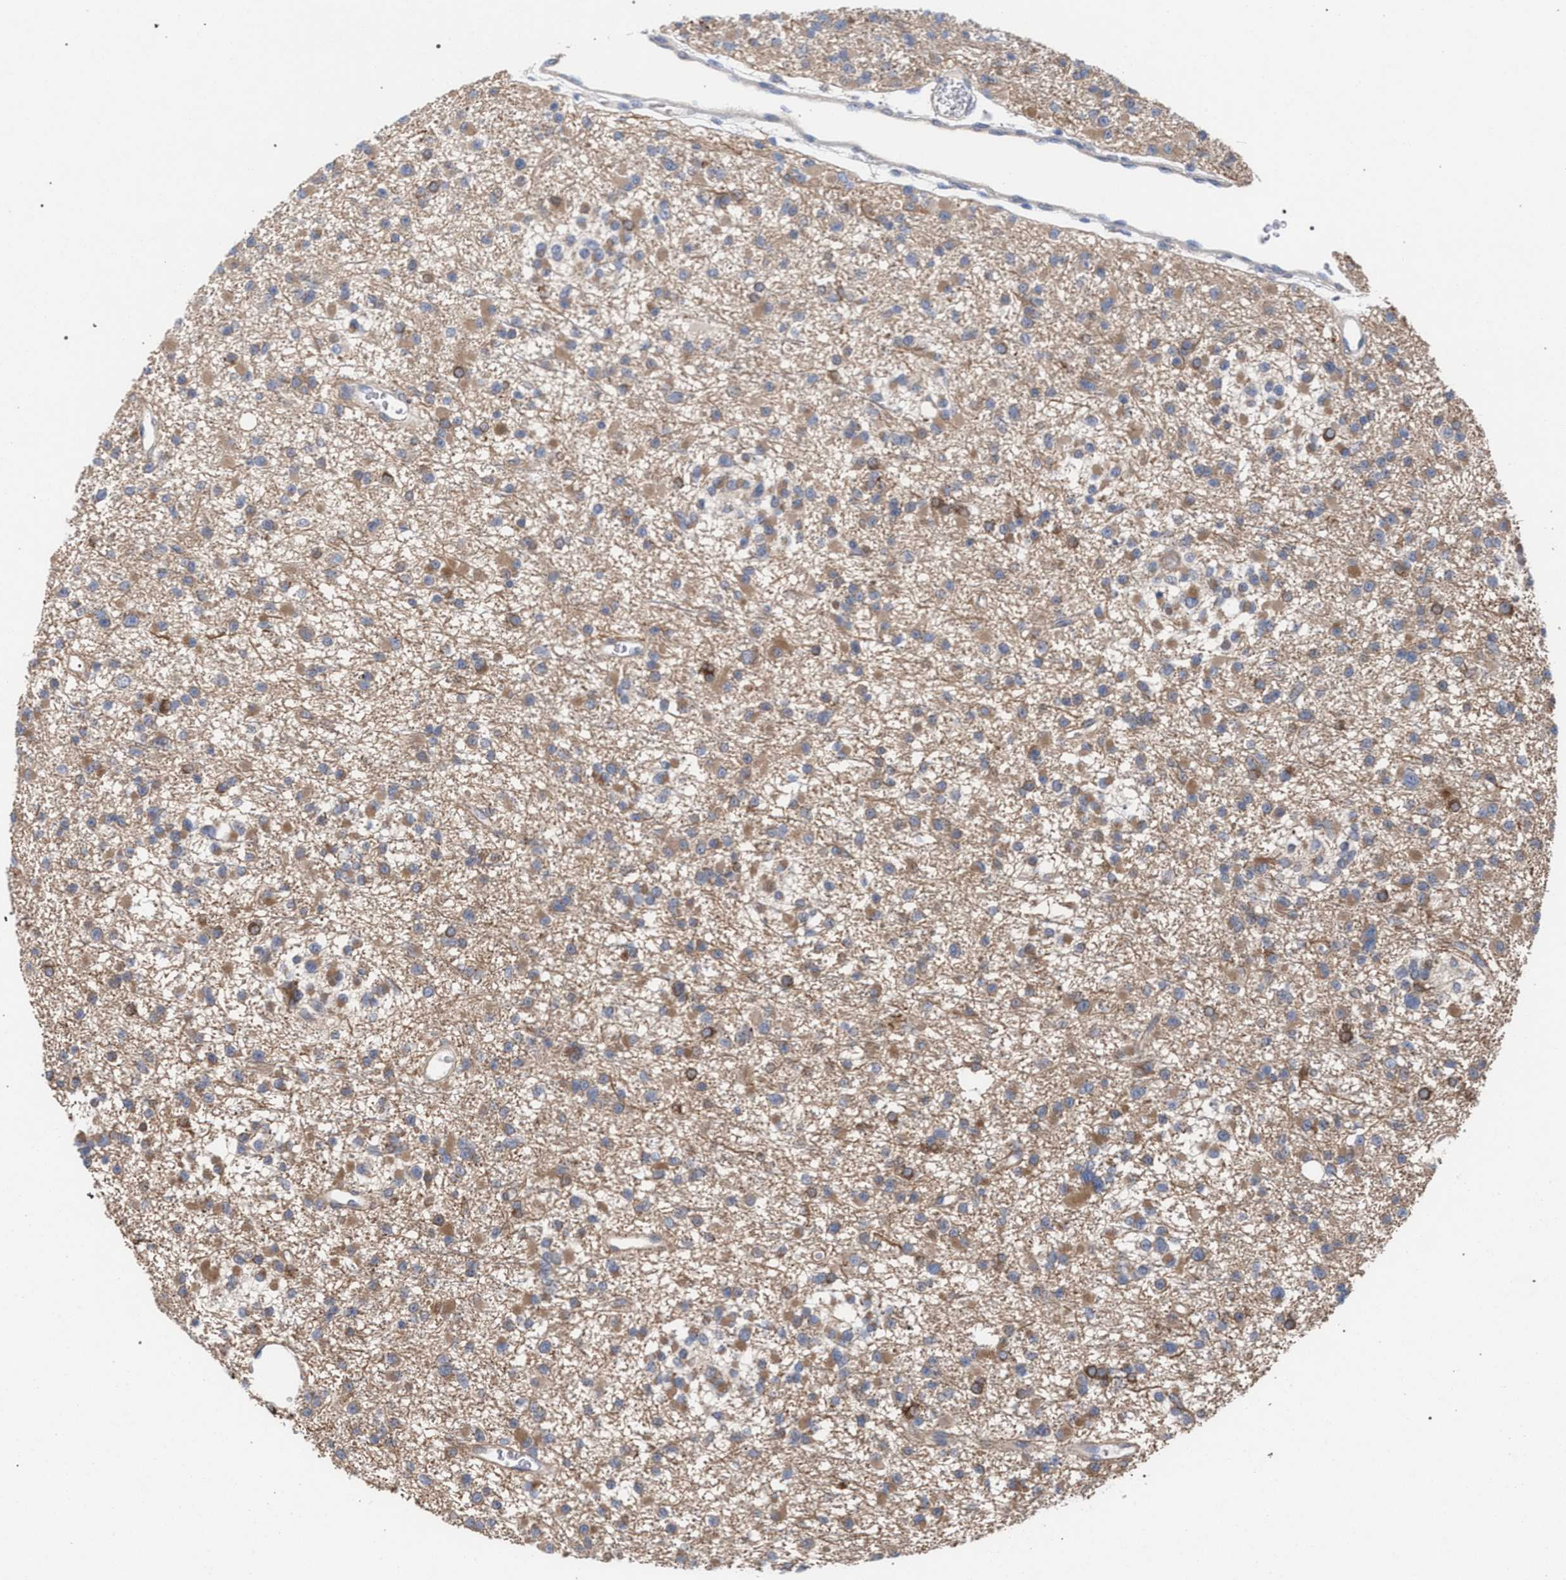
{"staining": {"intensity": "moderate", "quantity": ">75%", "location": "cytoplasmic/membranous"}, "tissue": "glioma", "cell_type": "Tumor cells", "image_type": "cancer", "snomed": [{"axis": "morphology", "description": "Glioma, malignant, Low grade"}, {"axis": "topography", "description": "Brain"}], "caption": "Moderate cytoplasmic/membranous protein staining is seen in approximately >75% of tumor cells in malignant low-grade glioma.", "gene": "FHOD3", "patient": {"sex": "female", "age": 22}}